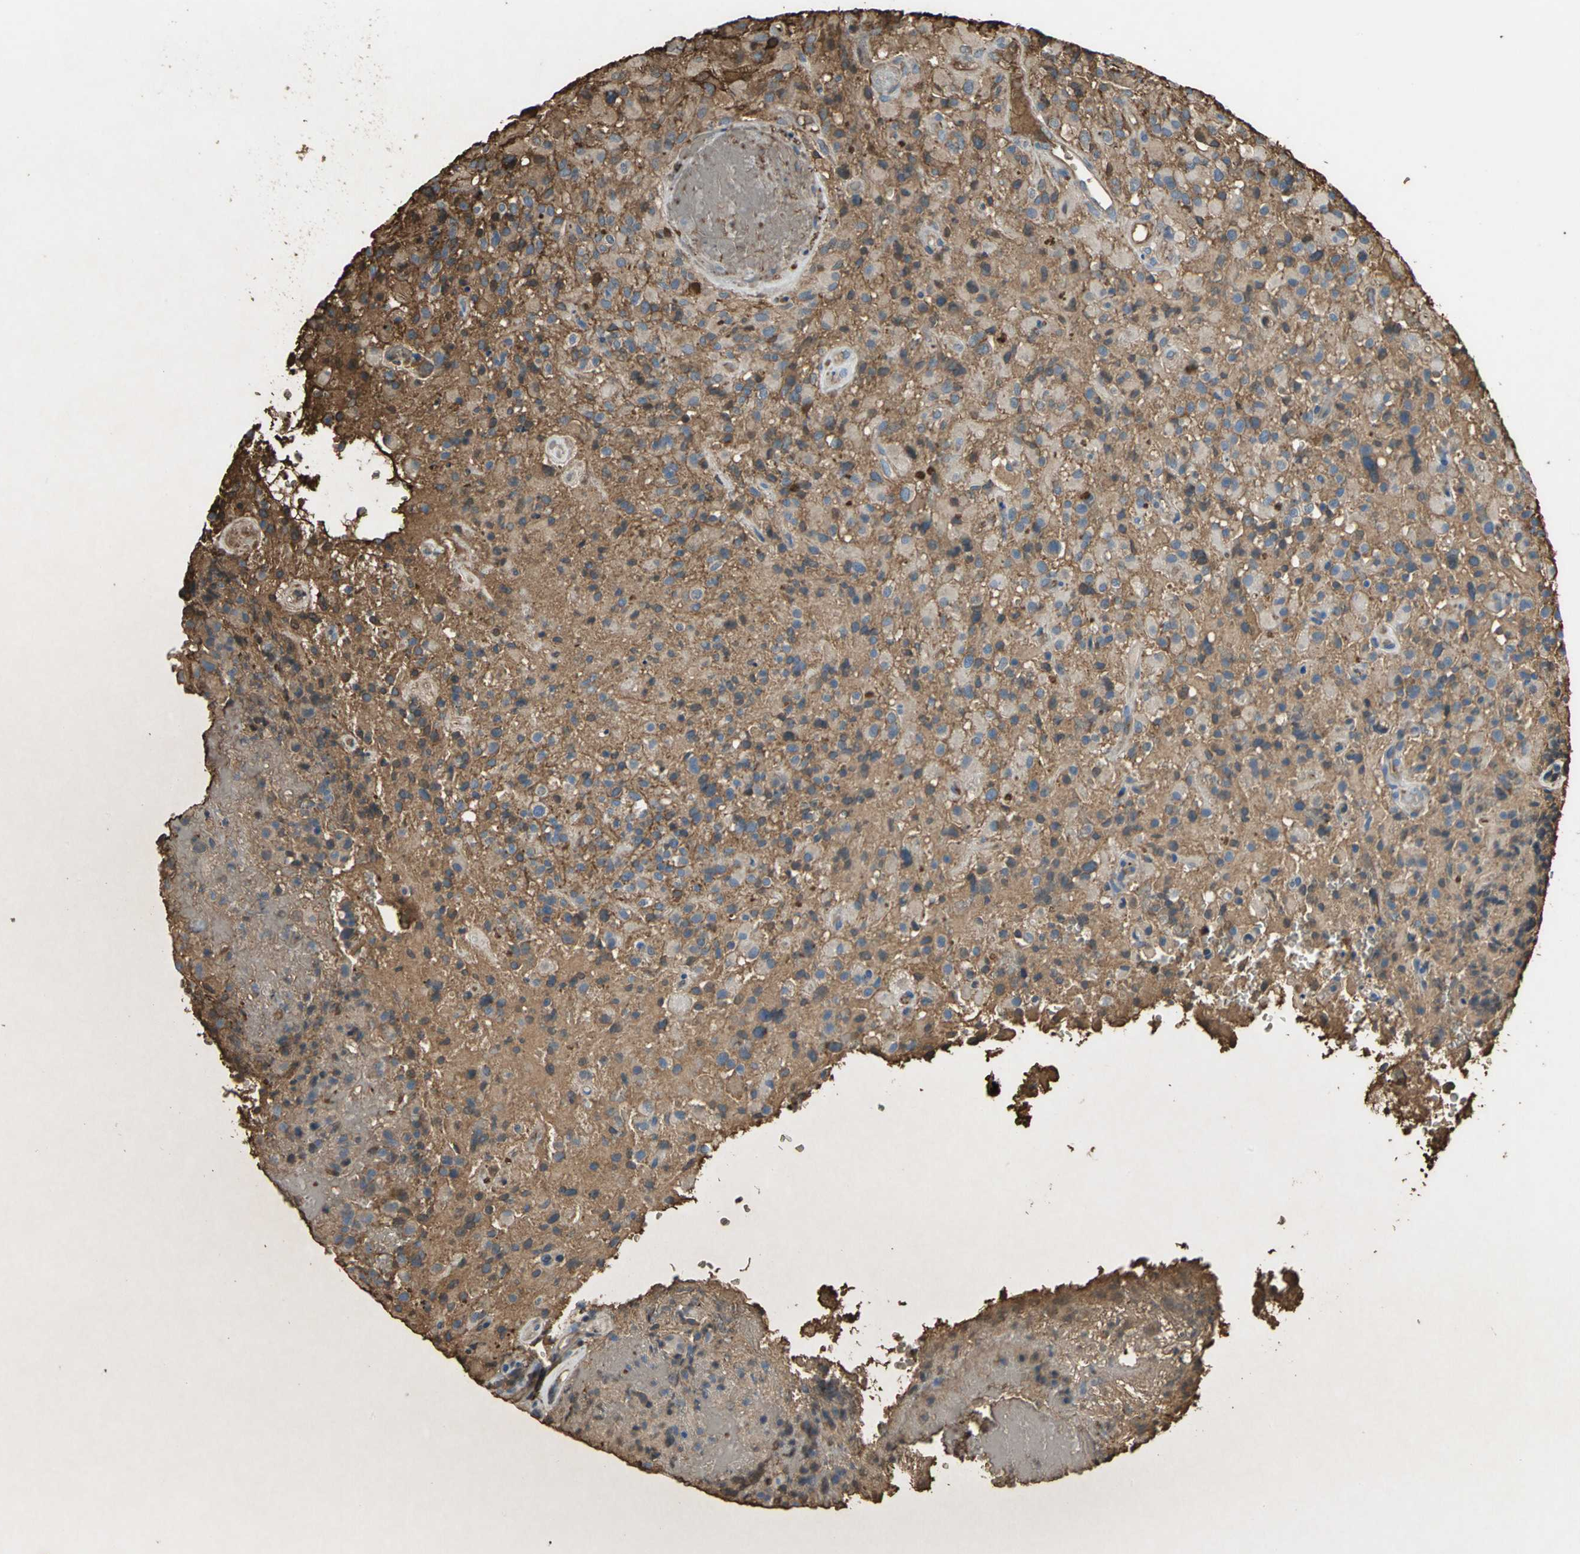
{"staining": {"intensity": "strong", "quantity": ">75%", "location": "cytoplasmic/membranous"}, "tissue": "glioma", "cell_type": "Tumor cells", "image_type": "cancer", "snomed": [{"axis": "morphology", "description": "Glioma, malignant, High grade"}, {"axis": "topography", "description": "Brain"}], "caption": "There is high levels of strong cytoplasmic/membranous expression in tumor cells of glioma, as demonstrated by immunohistochemical staining (brown color).", "gene": "TREM1", "patient": {"sex": "male", "age": 71}}